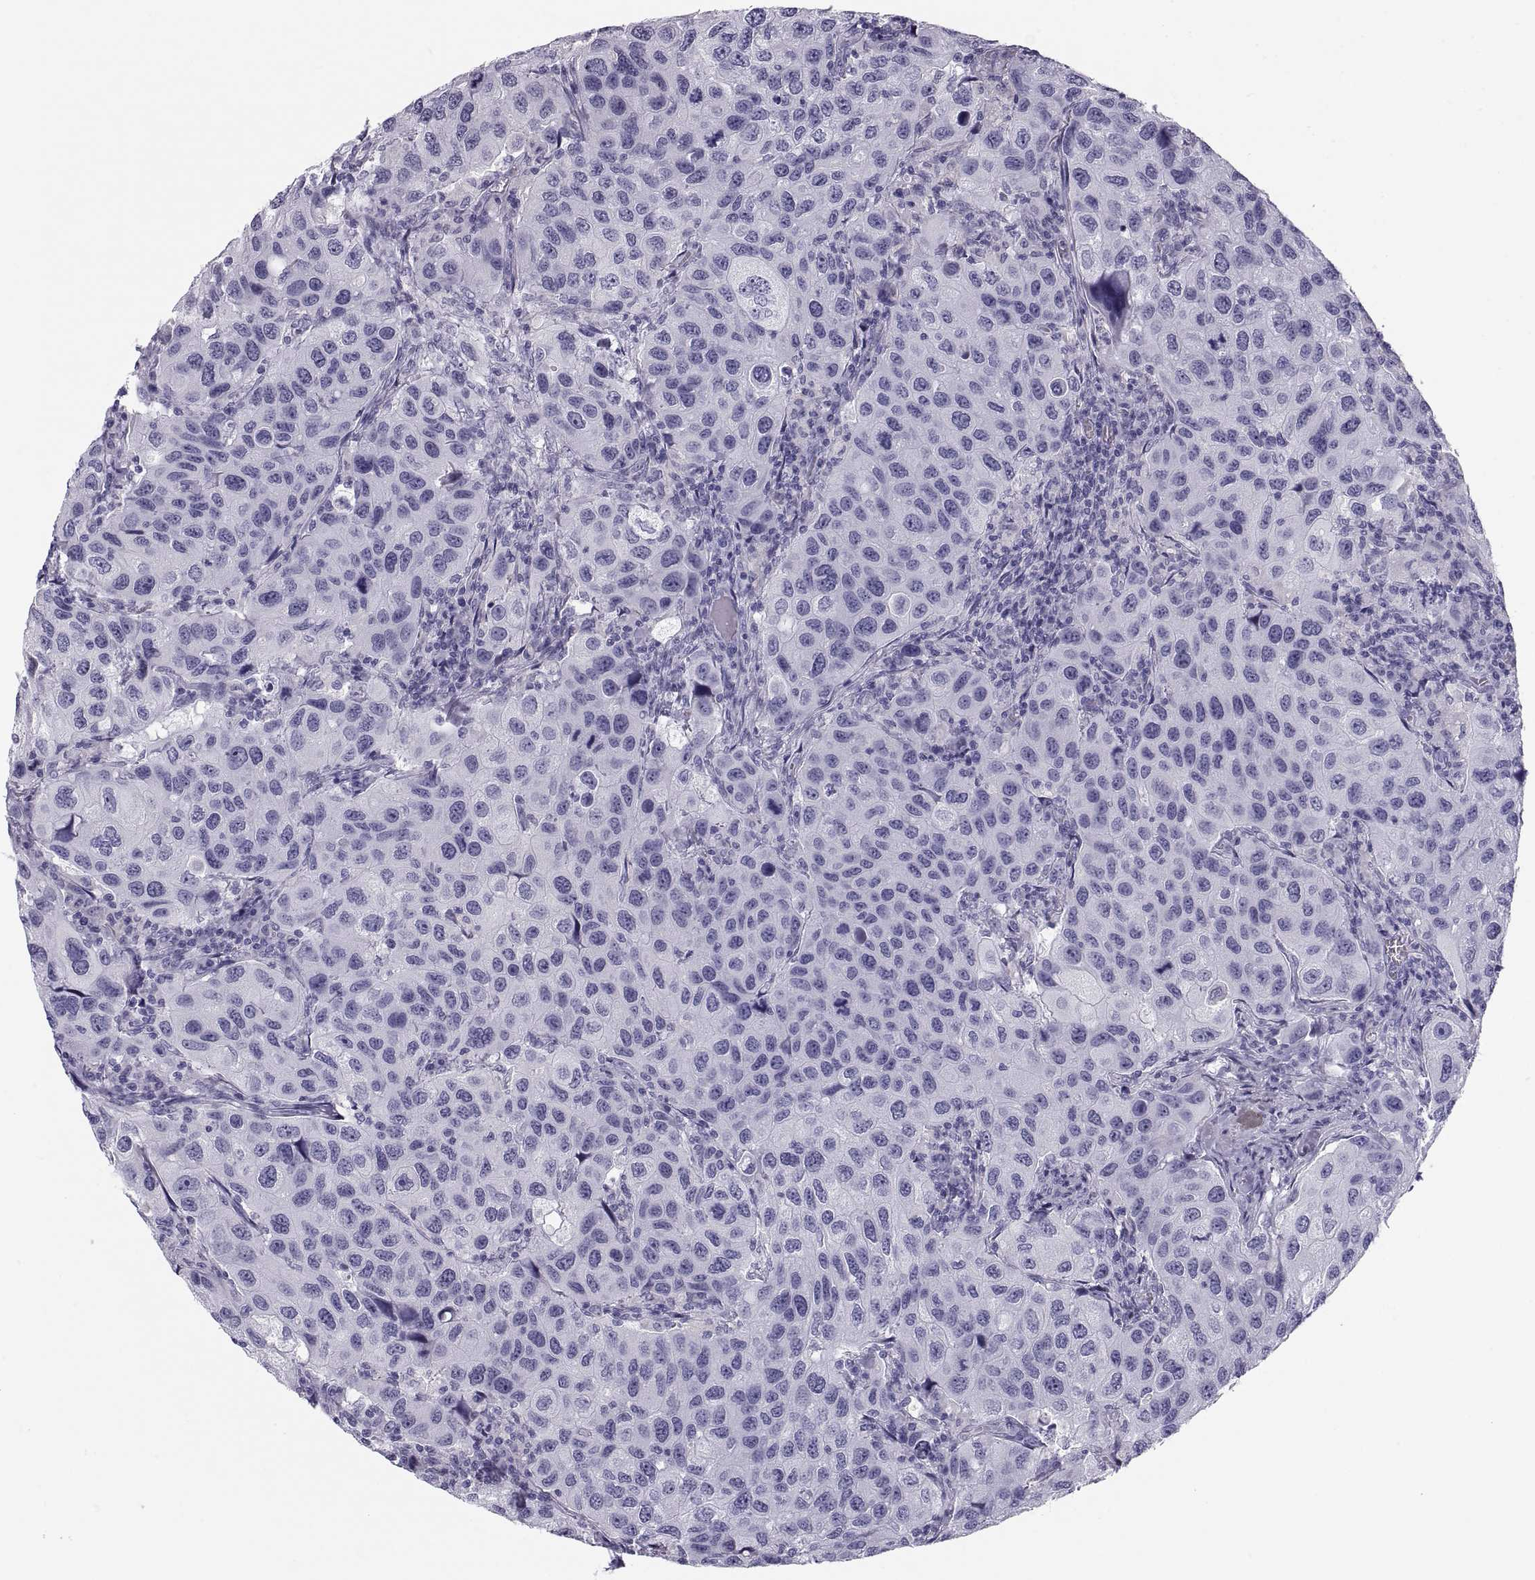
{"staining": {"intensity": "negative", "quantity": "none", "location": "none"}, "tissue": "urothelial cancer", "cell_type": "Tumor cells", "image_type": "cancer", "snomed": [{"axis": "morphology", "description": "Urothelial carcinoma, High grade"}, {"axis": "topography", "description": "Urinary bladder"}], "caption": "A high-resolution photomicrograph shows IHC staining of urothelial carcinoma (high-grade), which exhibits no significant positivity in tumor cells.", "gene": "PAX2", "patient": {"sex": "male", "age": 79}}